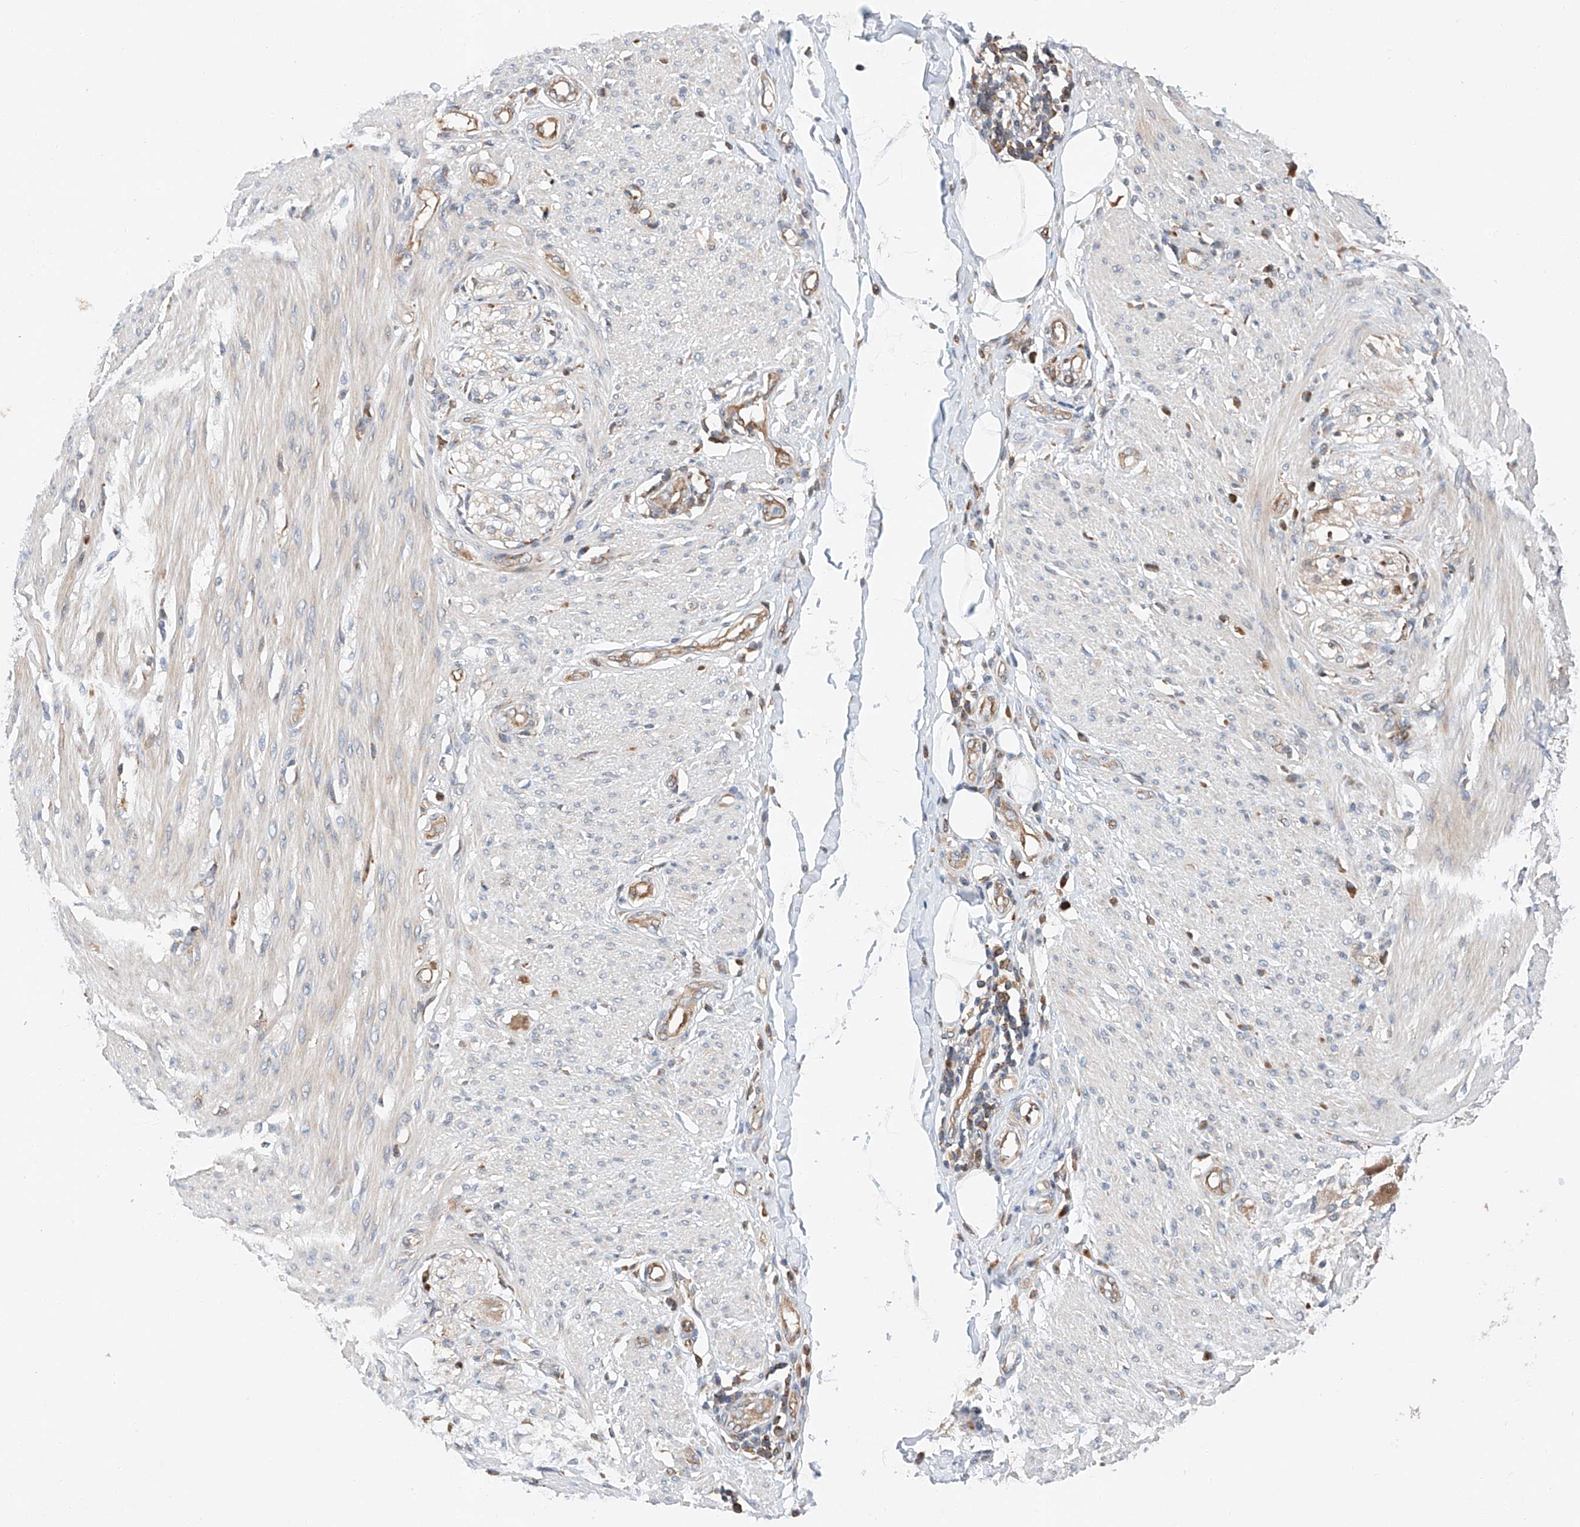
{"staining": {"intensity": "weak", "quantity": "<25%", "location": "cytoplasmic/membranous"}, "tissue": "smooth muscle", "cell_type": "Smooth muscle cells", "image_type": "normal", "snomed": [{"axis": "morphology", "description": "Normal tissue, NOS"}, {"axis": "morphology", "description": "Adenocarcinoma, NOS"}, {"axis": "topography", "description": "Colon"}, {"axis": "topography", "description": "Peripheral nerve tissue"}], "caption": "A high-resolution photomicrograph shows immunohistochemistry (IHC) staining of normal smooth muscle, which displays no significant expression in smooth muscle cells. Nuclei are stained in blue.", "gene": "RUSC1", "patient": {"sex": "male", "age": 14}}